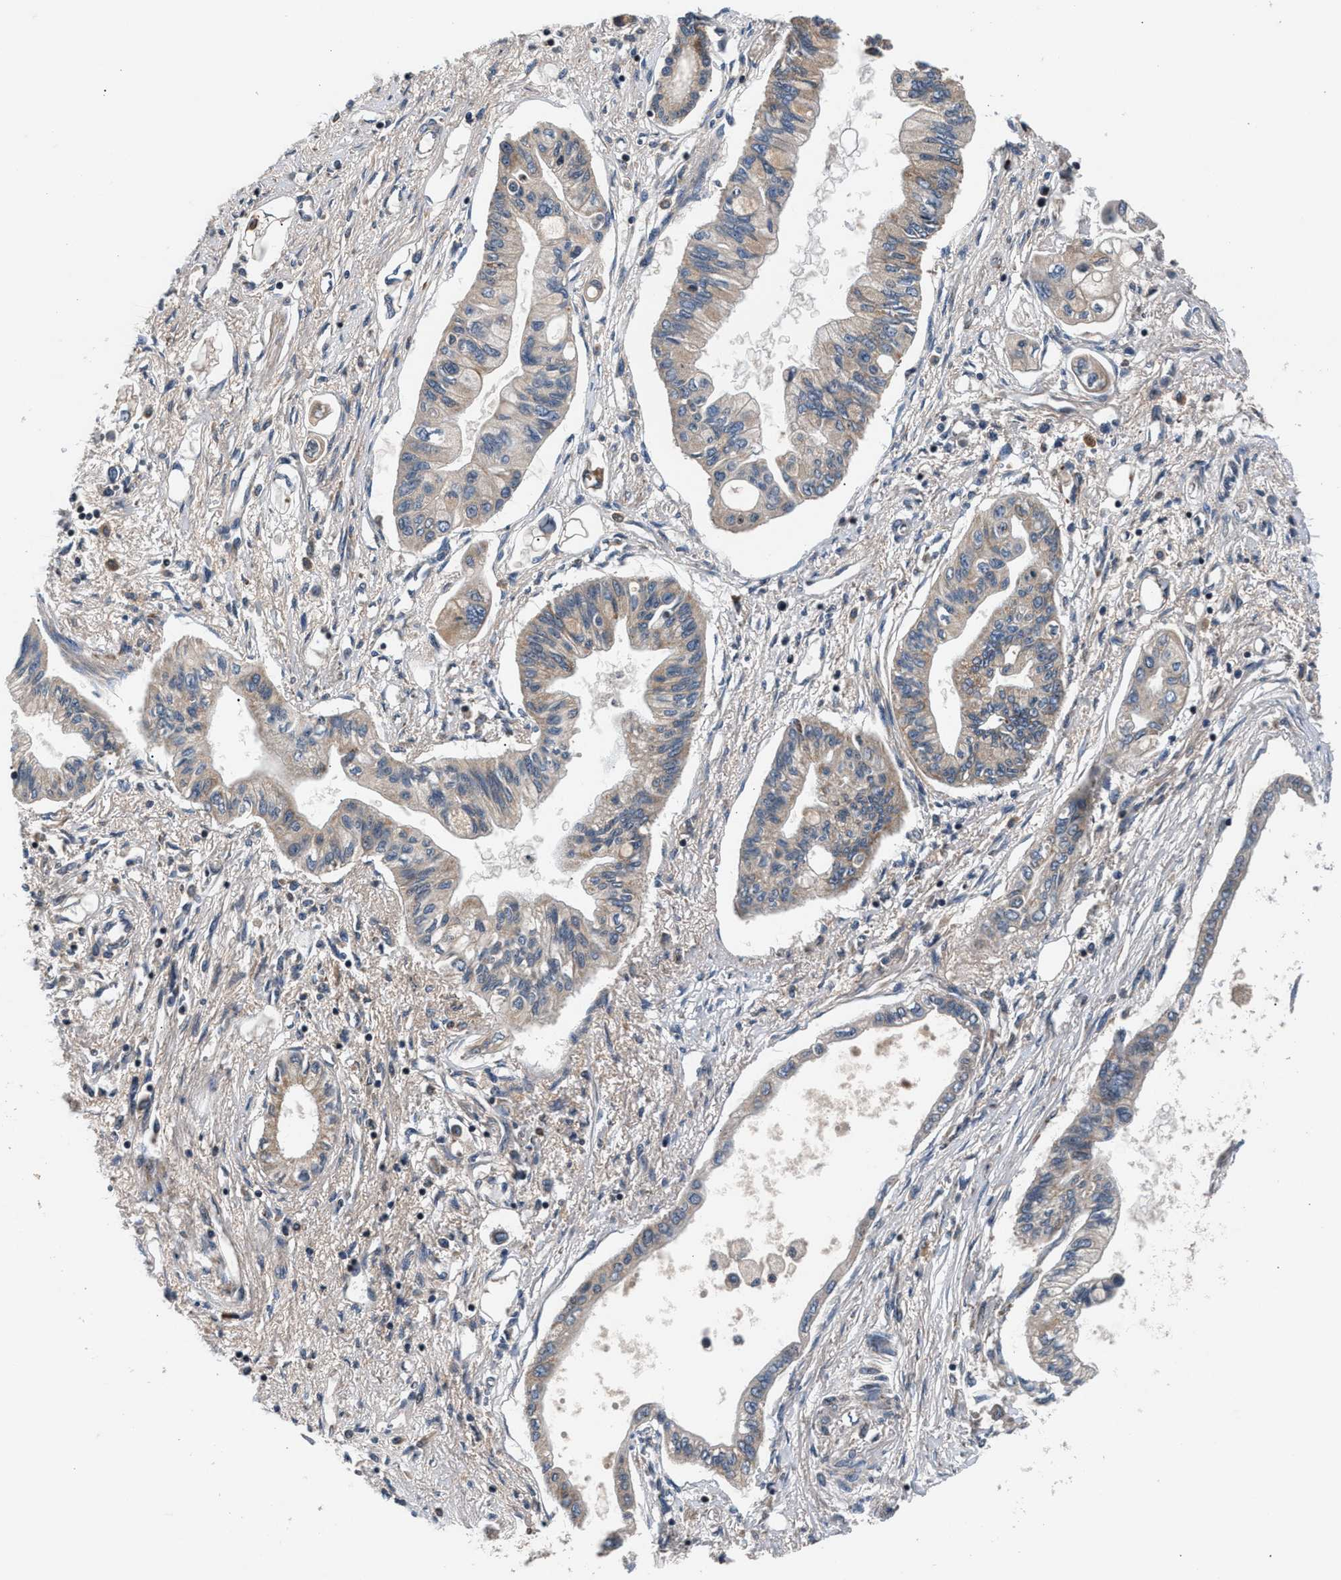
{"staining": {"intensity": "weak", "quantity": ">75%", "location": "cytoplasmic/membranous"}, "tissue": "pancreatic cancer", "cell_type": "Tumor cells", "image_type": "cancer", "snomed": [{"axis": "morphology", "description": "Adenocarcinoma, NOS"}, {"axis": "topography", "description": "Pancreas"}], "caption": "Adenocarcinoma (pancreatic) was stained to show a protein in brown. There is low levels of weak cytoplasmic/membranous expression in about >75% of tumor cells.", "gene": "IMMT", "patient": {"sex": "female", "age": 77}}